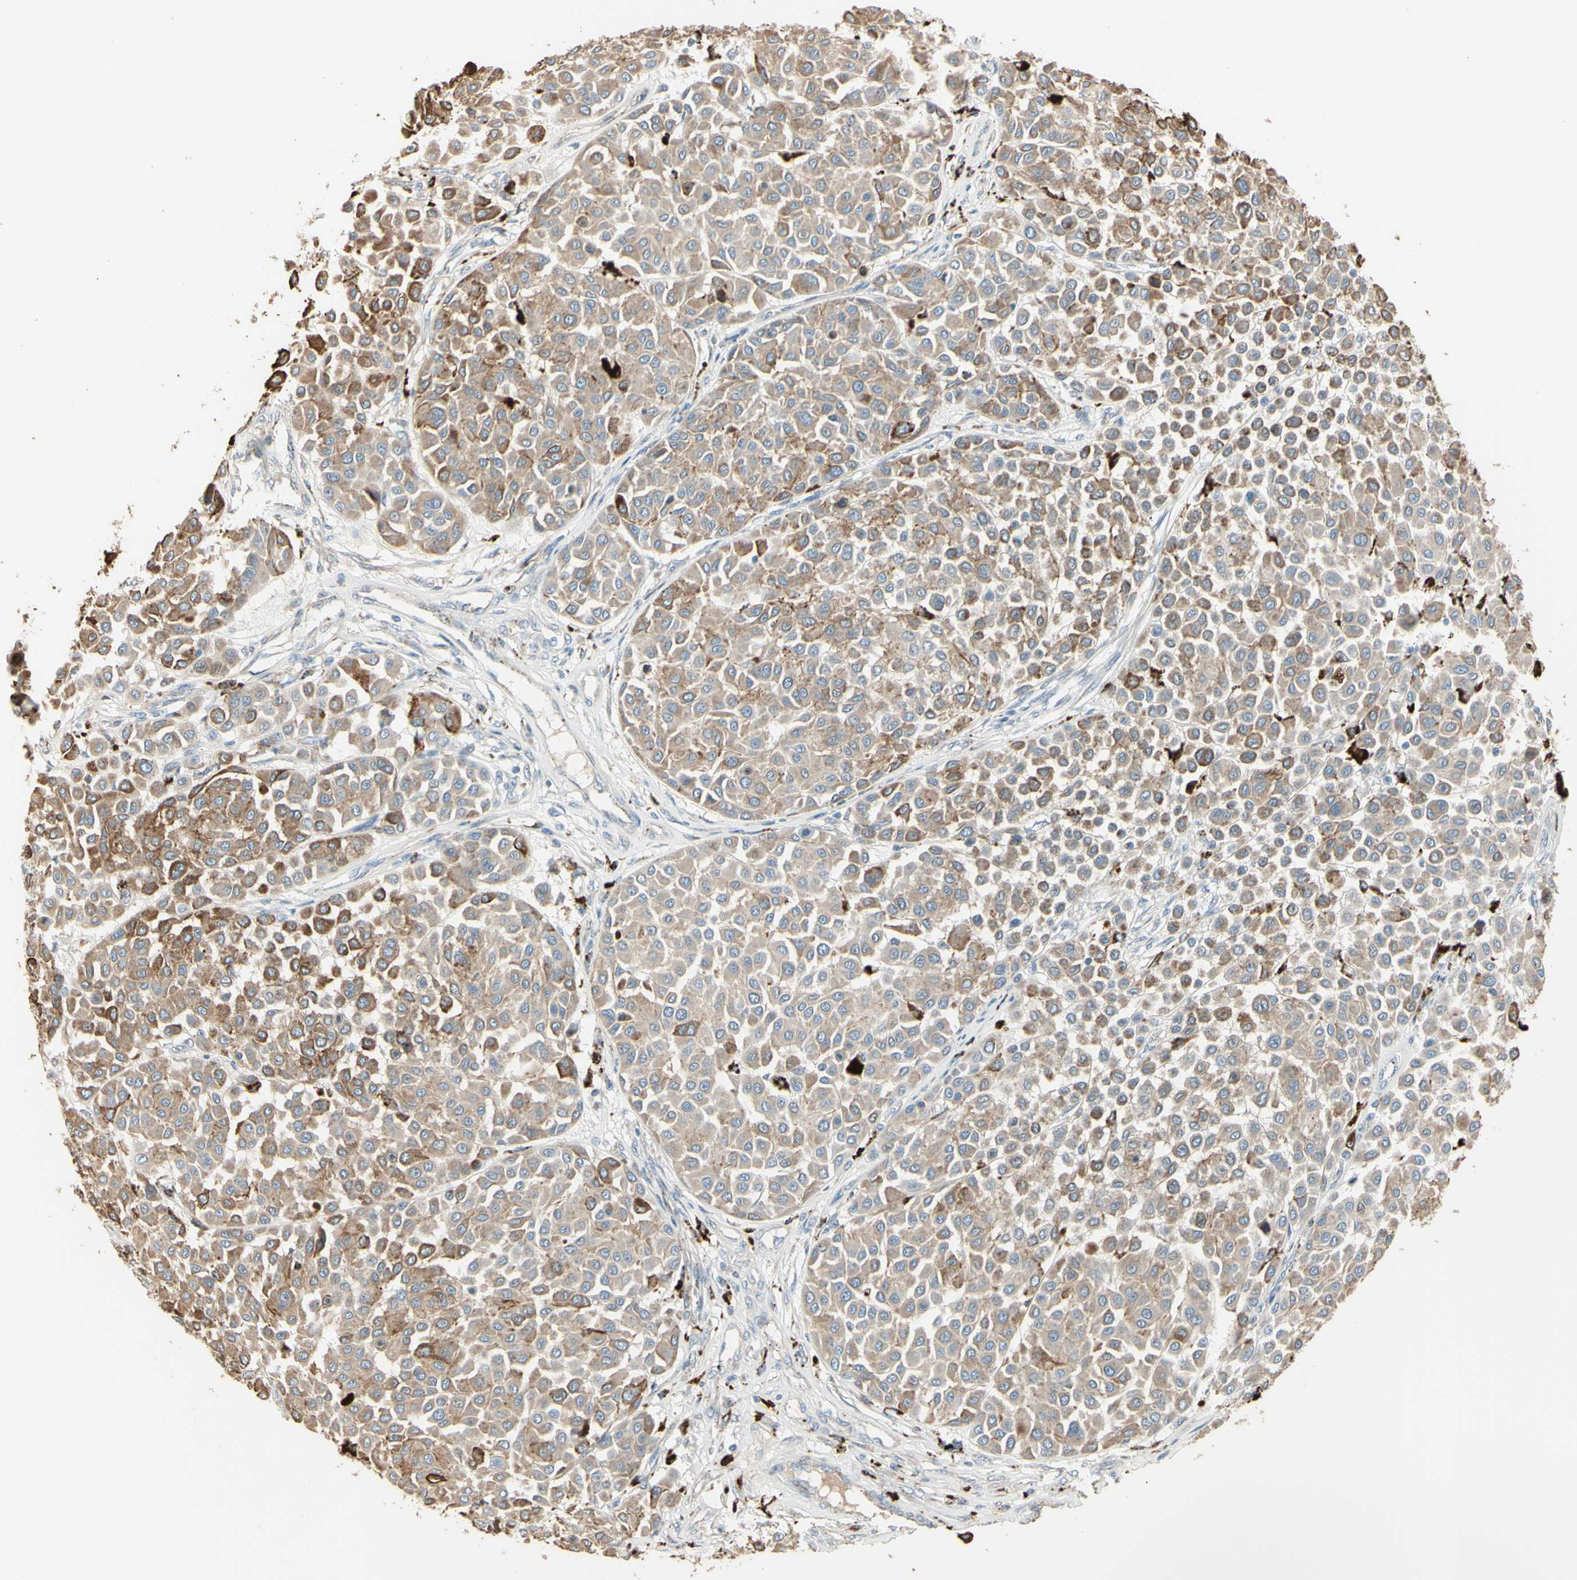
{"staining": {"intensity": "moderate", "quantity": ">75%", "location": "cytoplasmic/membranous"}, "tissue": "melanoma", "cell_type": "Tumor cells", "image_type": "cancer", "snomed": [{"axis": "morphology", "description": "Malignant melanoma, Metastatic site"}, {"axis": "topography", "description": "Soft tissue"}], "caption": "Immunohistochemical staining of melanoma displays medium levels of moderate cytoplasmic/membranous protein expression in approximately >75% of tumor cells.", "gene": "ANGPTL1", "patient": {"sex": "male", "age": 41}}